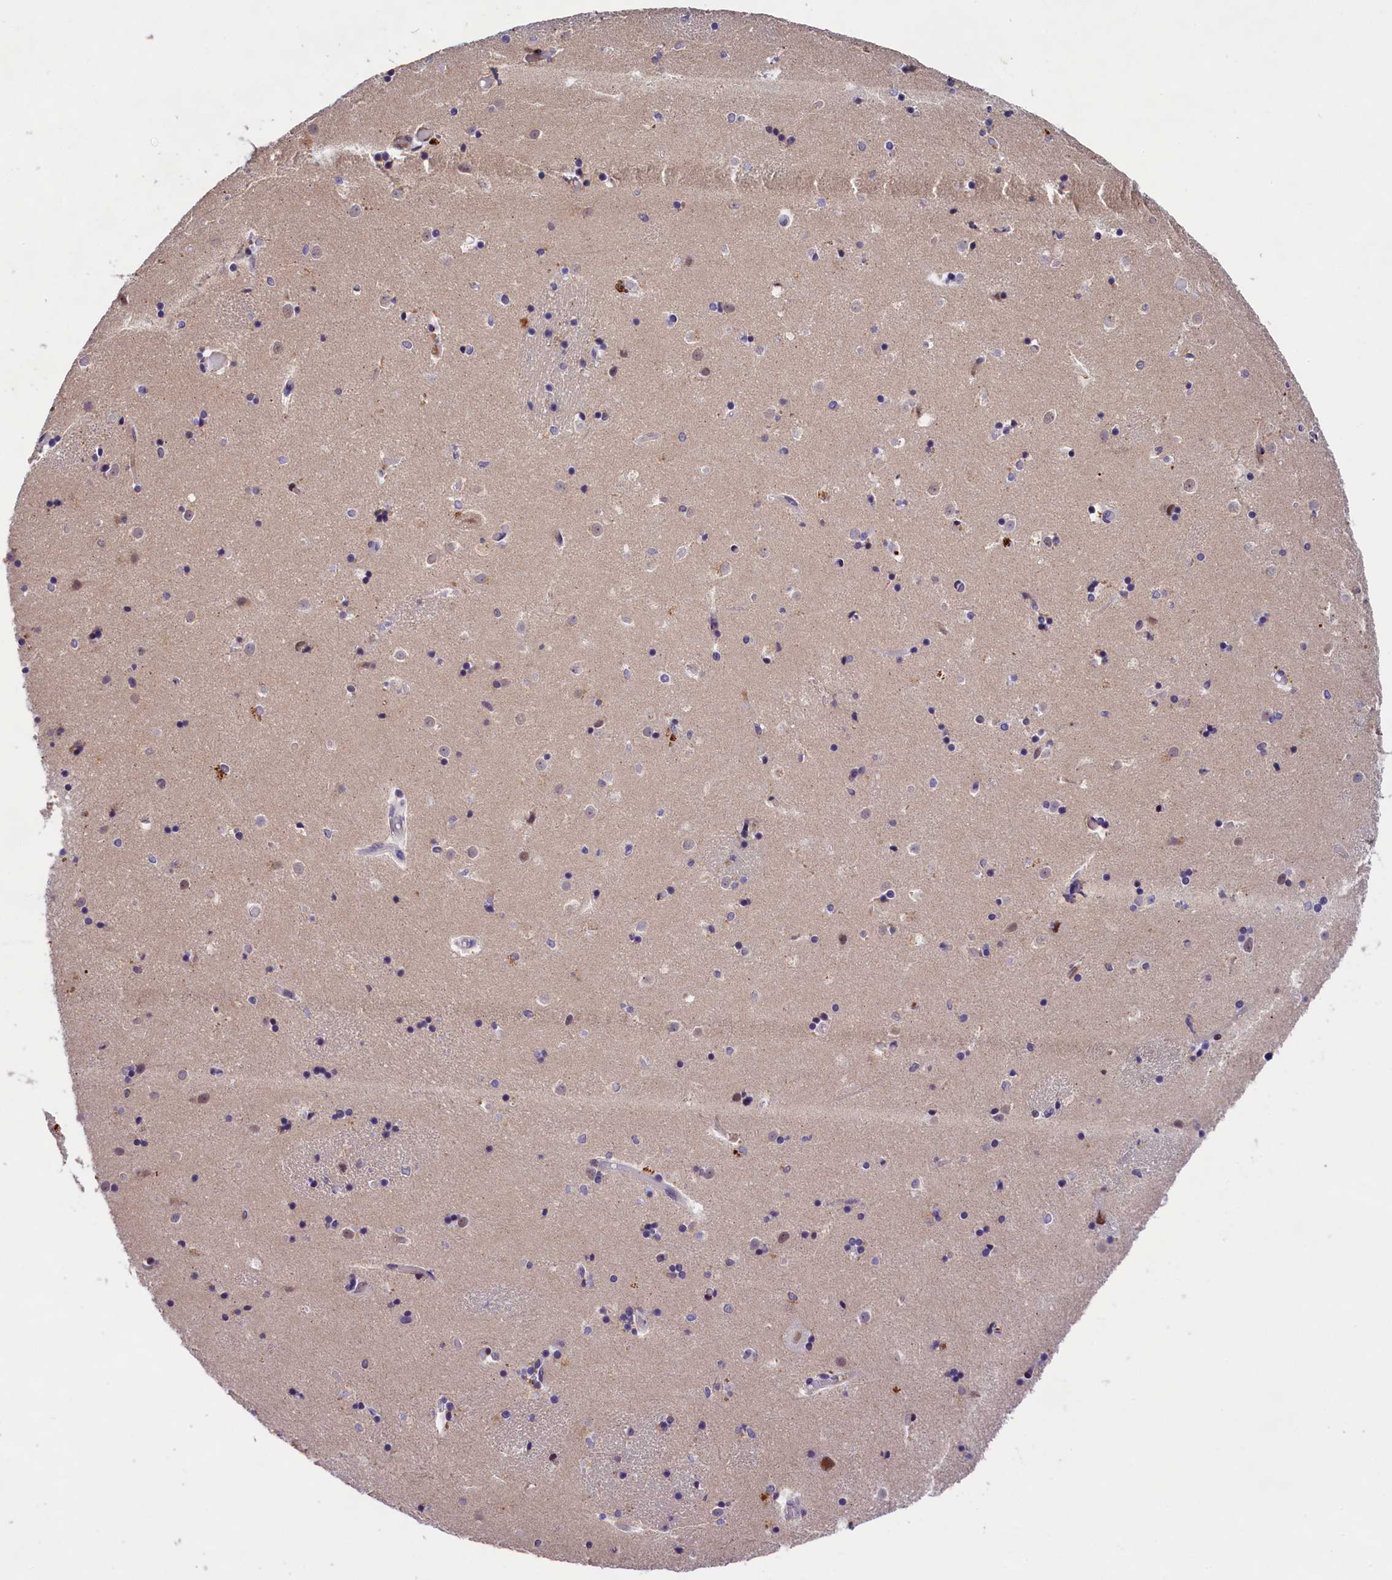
{"staining": {"intensity": "negative", "quantity": "none", "location": "none"}, "tissue": "caudate", "cell_type": "Glial cells", "image_type": "normal", "snomed": [{"axis": "morphology", "description": "Normal tissue, NOS"}, {"axis": "topography", "description": "Lateral ventricle wall"}], "caption": "Immunohistochemistry (IHC) of unremarkable caudate reveals no staining in glial cells.", "gene": "FBXO45", "patient": {"sex": "female", "age": 52}}